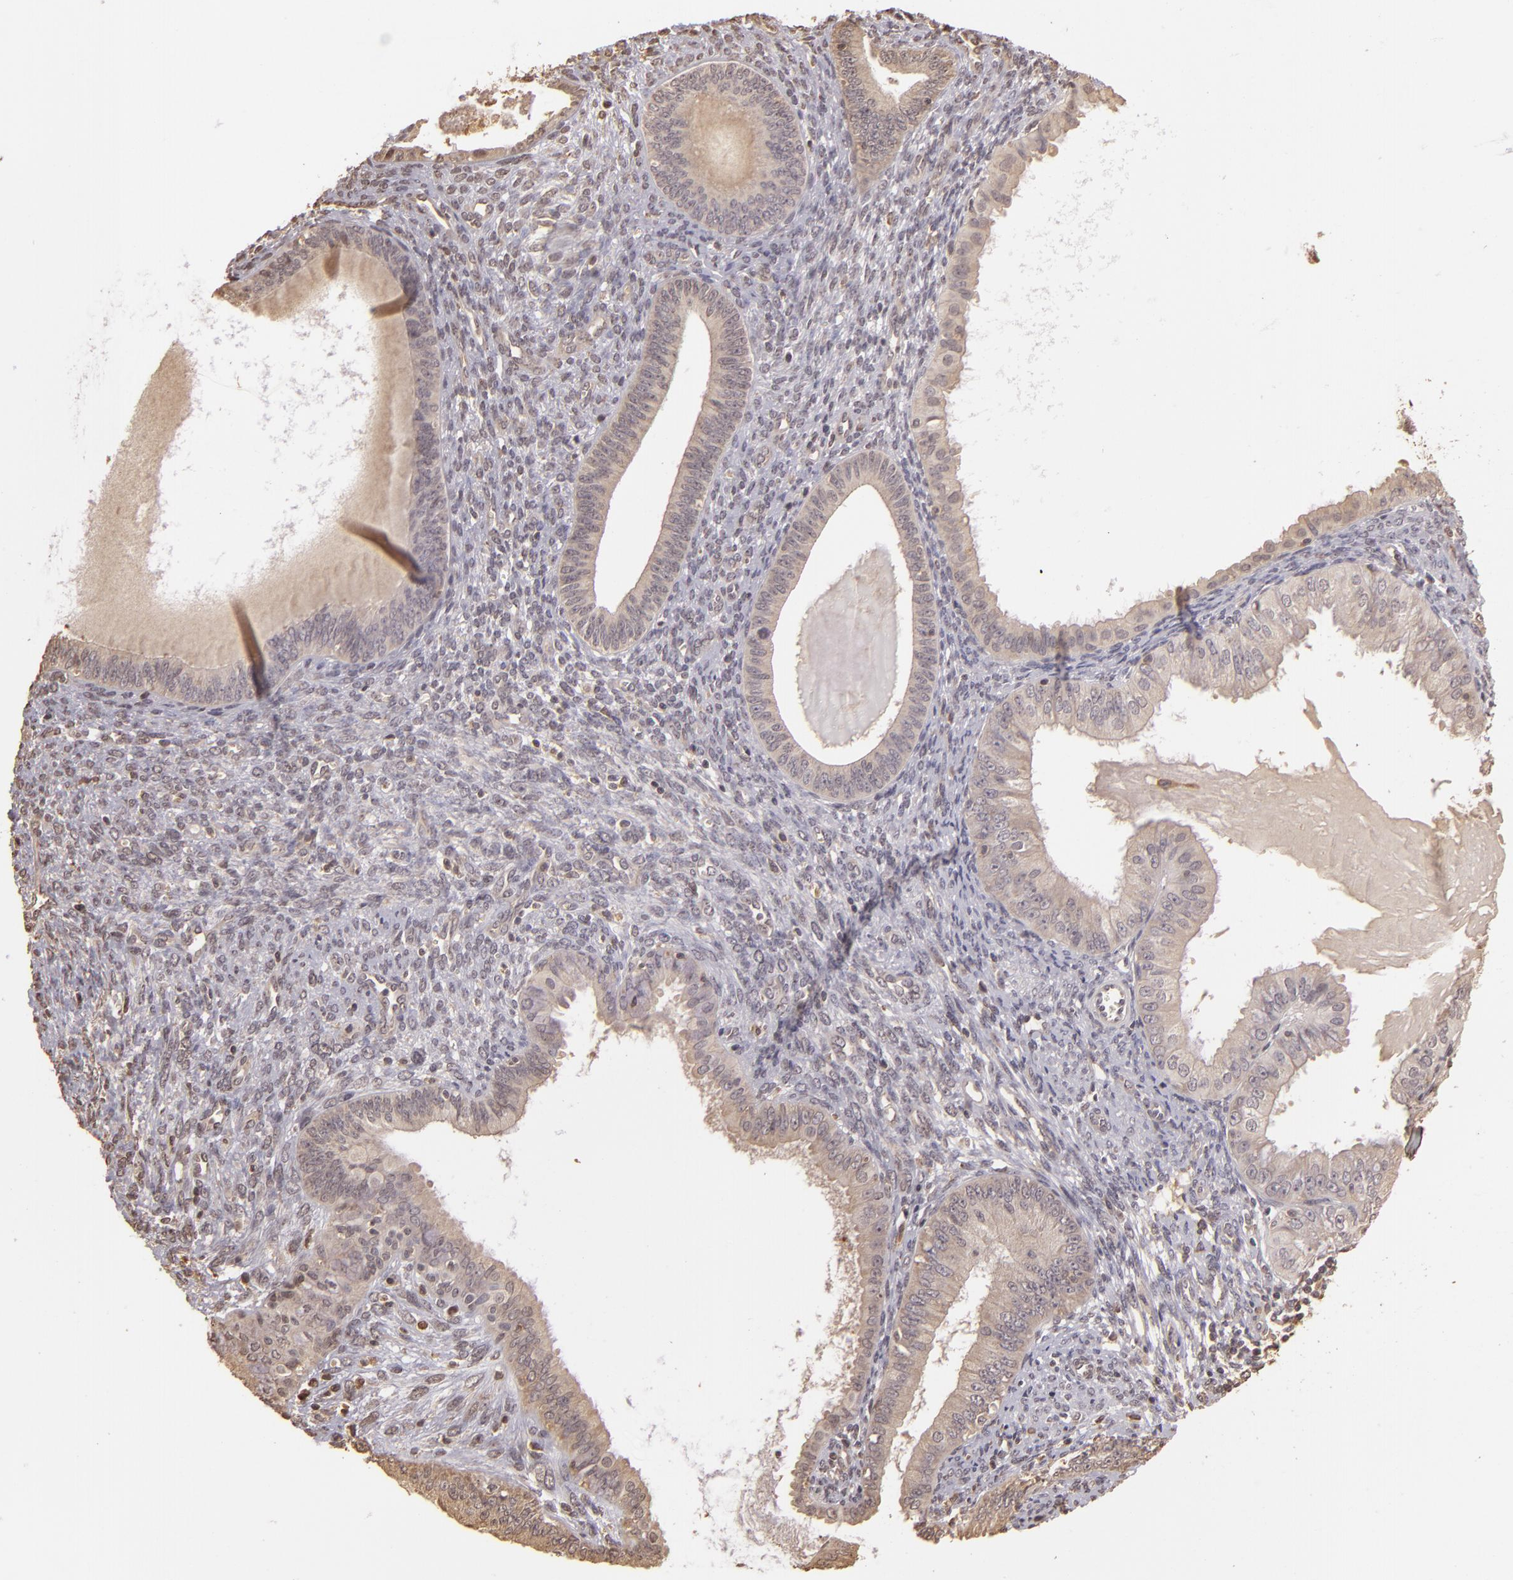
{"staining": {"intensity": "negative", "quantity": "none", "location": "none"}, "tissue": "endometrial cancer", "cell_type": "Tumor cells", "image_type": "cancer", "snomed": [{"axis": "morphology", "description": "Adenocarcinoma, NOS"}, {"axis": "topography", "description": "Endometrium"}], "caption": "The IHC micrograph has no significant positivity in tumor cells of endometrial cancer tissue.", "gene": "ARPC2", "patient": {"sex": "female", "age": 76}}